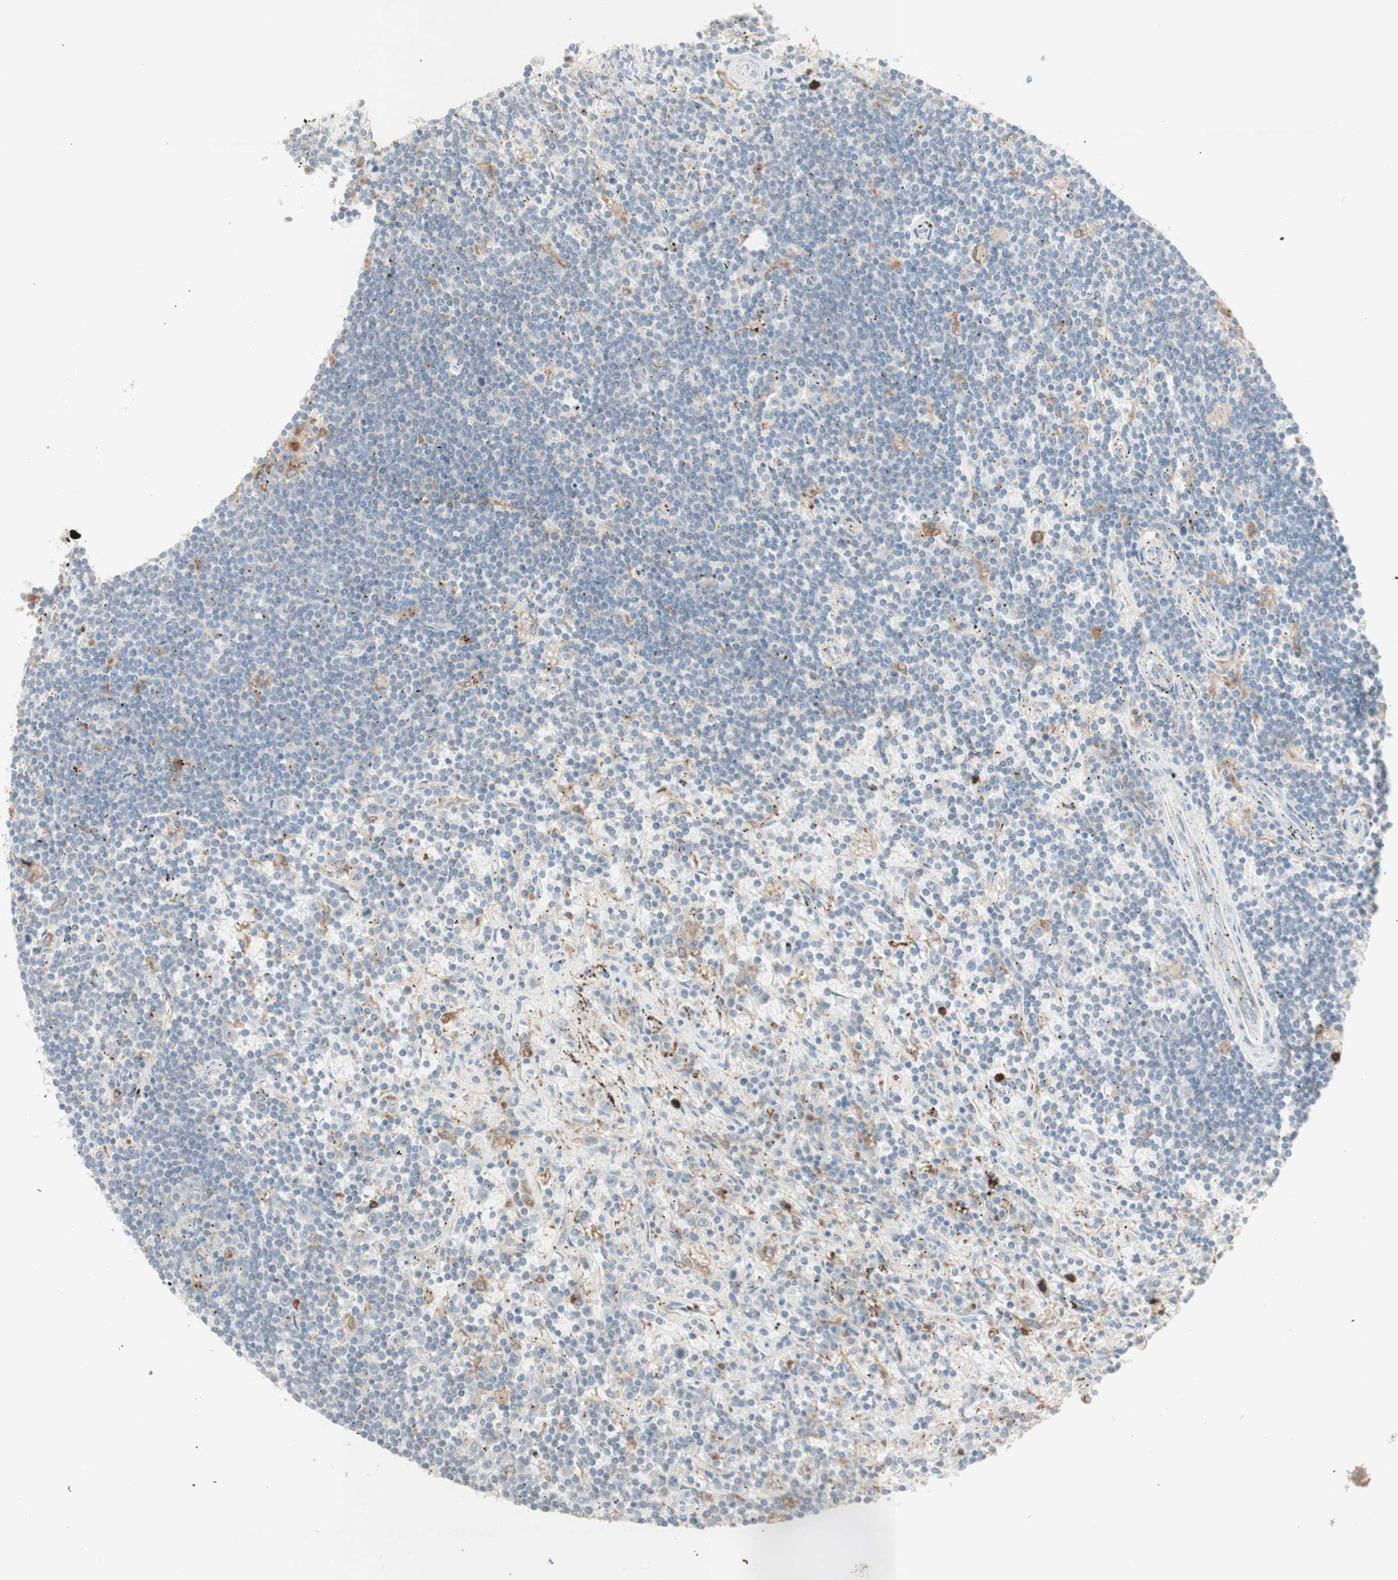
{"staining": {"intensity": "negative", "quantity": "none", "location": "none"}, "tissue": "lymphoma", "cell_type": "Tumor cells", "image_type": "cancer", "snomed": [{"axis": "morphology", "description": "Malignant lymphoma, non-Hodgkin's type, Low grade"}, {"axis": "topography", "description": "Spleen"}], "caption": "Protein analysis of low-grade malignant lymphoma, non-Hodgkin's type reveals no significant expression in tumor cells.", "gene": "ATP6V1B1", "patient": {"sex": "male", "age": 76}}